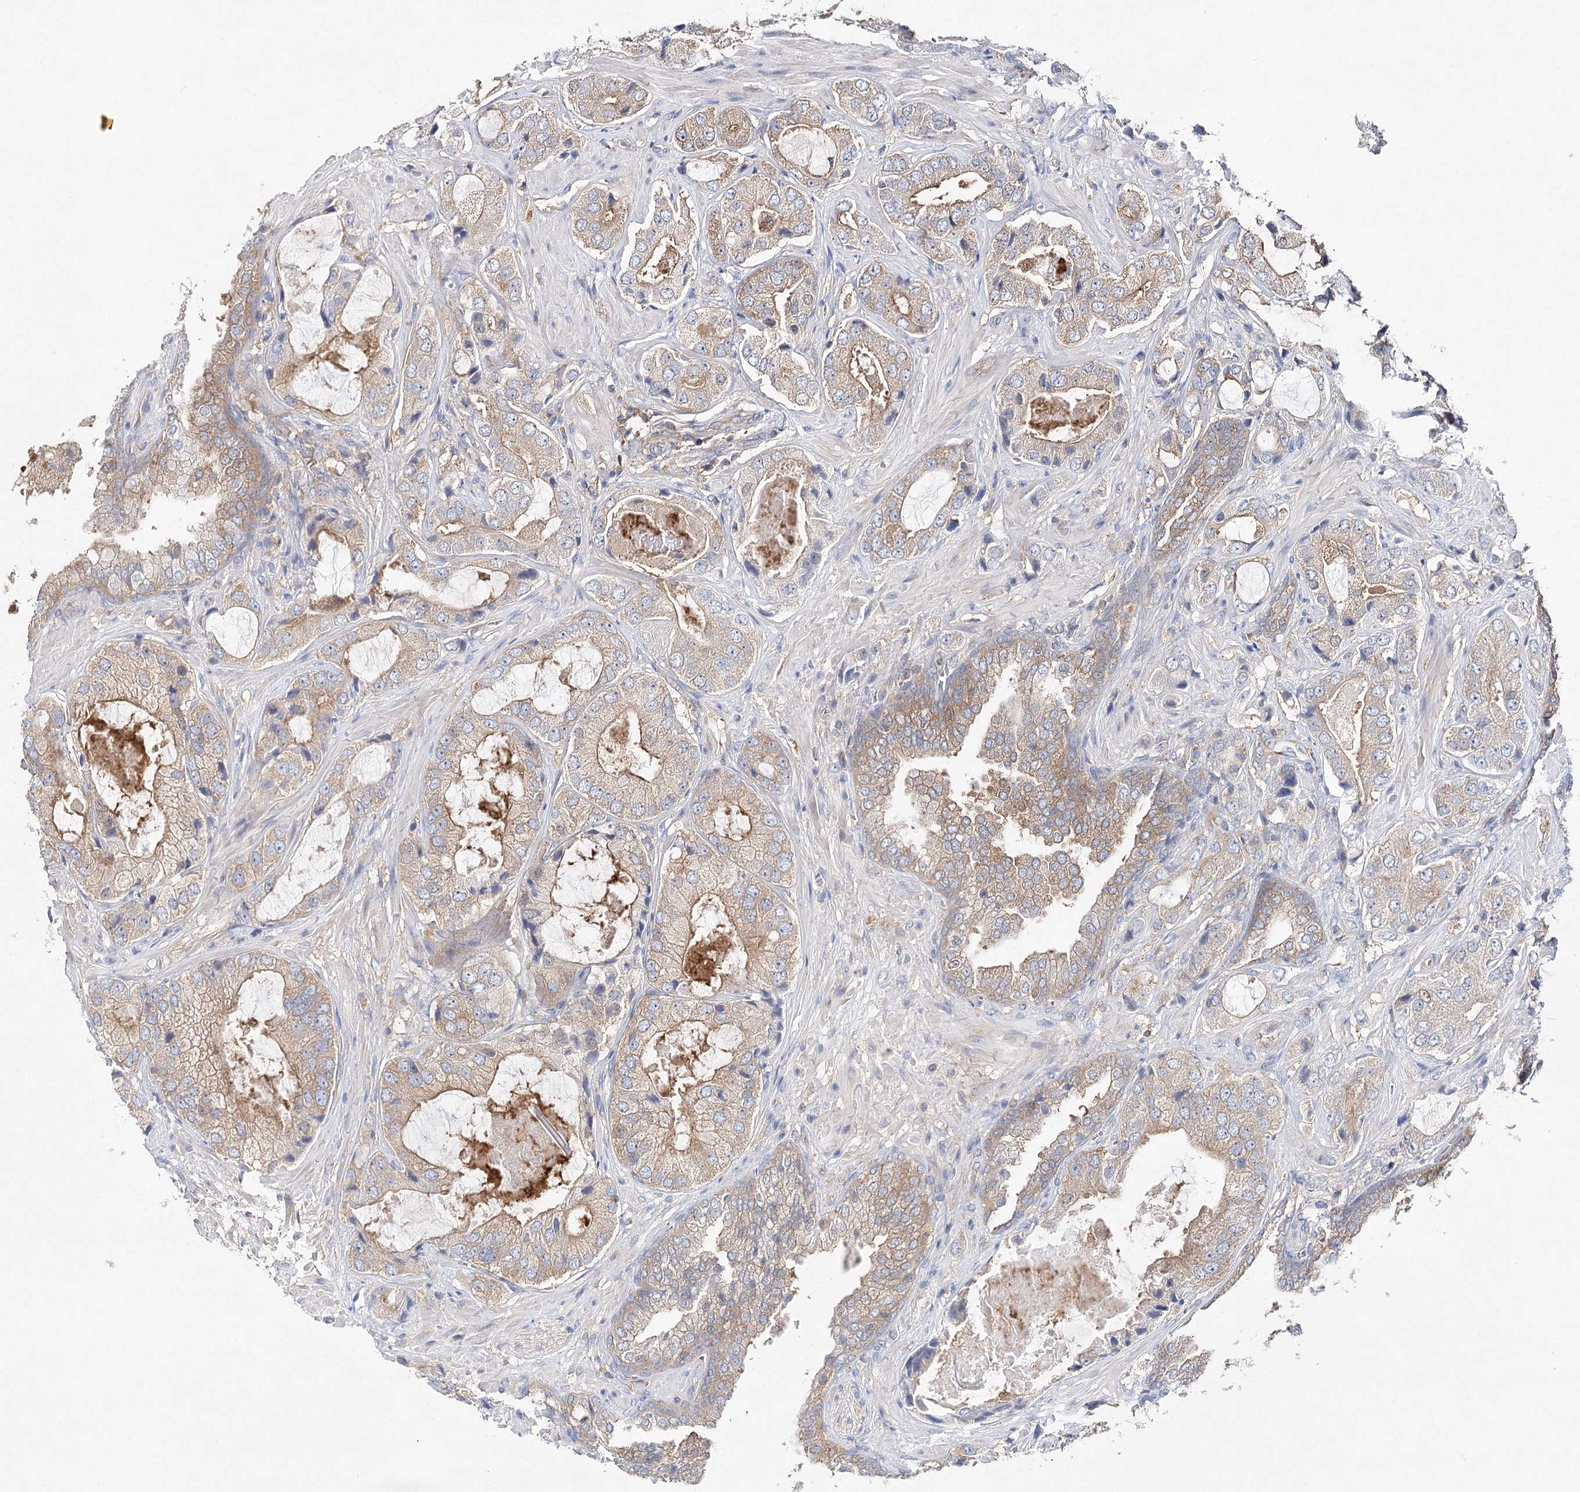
{"staining": {"intensity": "moderate", "quantity": "<25%", "location": "cytoplasmic/membranous"}, "tissue": "prostate cancer", "cell_type": "Tumor cells", "image_type": "cancer", "snomed": [{"axis": "morphology", "description": "Normal tissue, NOS"}, {"axis": "morphology", "description": "Adenocarcinoma, High grade"}, {"axis": "topography", "description": "Prostate"}, {"axis": "topography", "description": "Peripheral nerve tissue"}], "caption": "Prostate adenocarcinoma (high-grade) tissue displays moderate cytoplasmic/membranous staining in about <25% of tumor cells", "gene": "ABRAXAS2", "patient": {"sex": "male", "age": 59}}